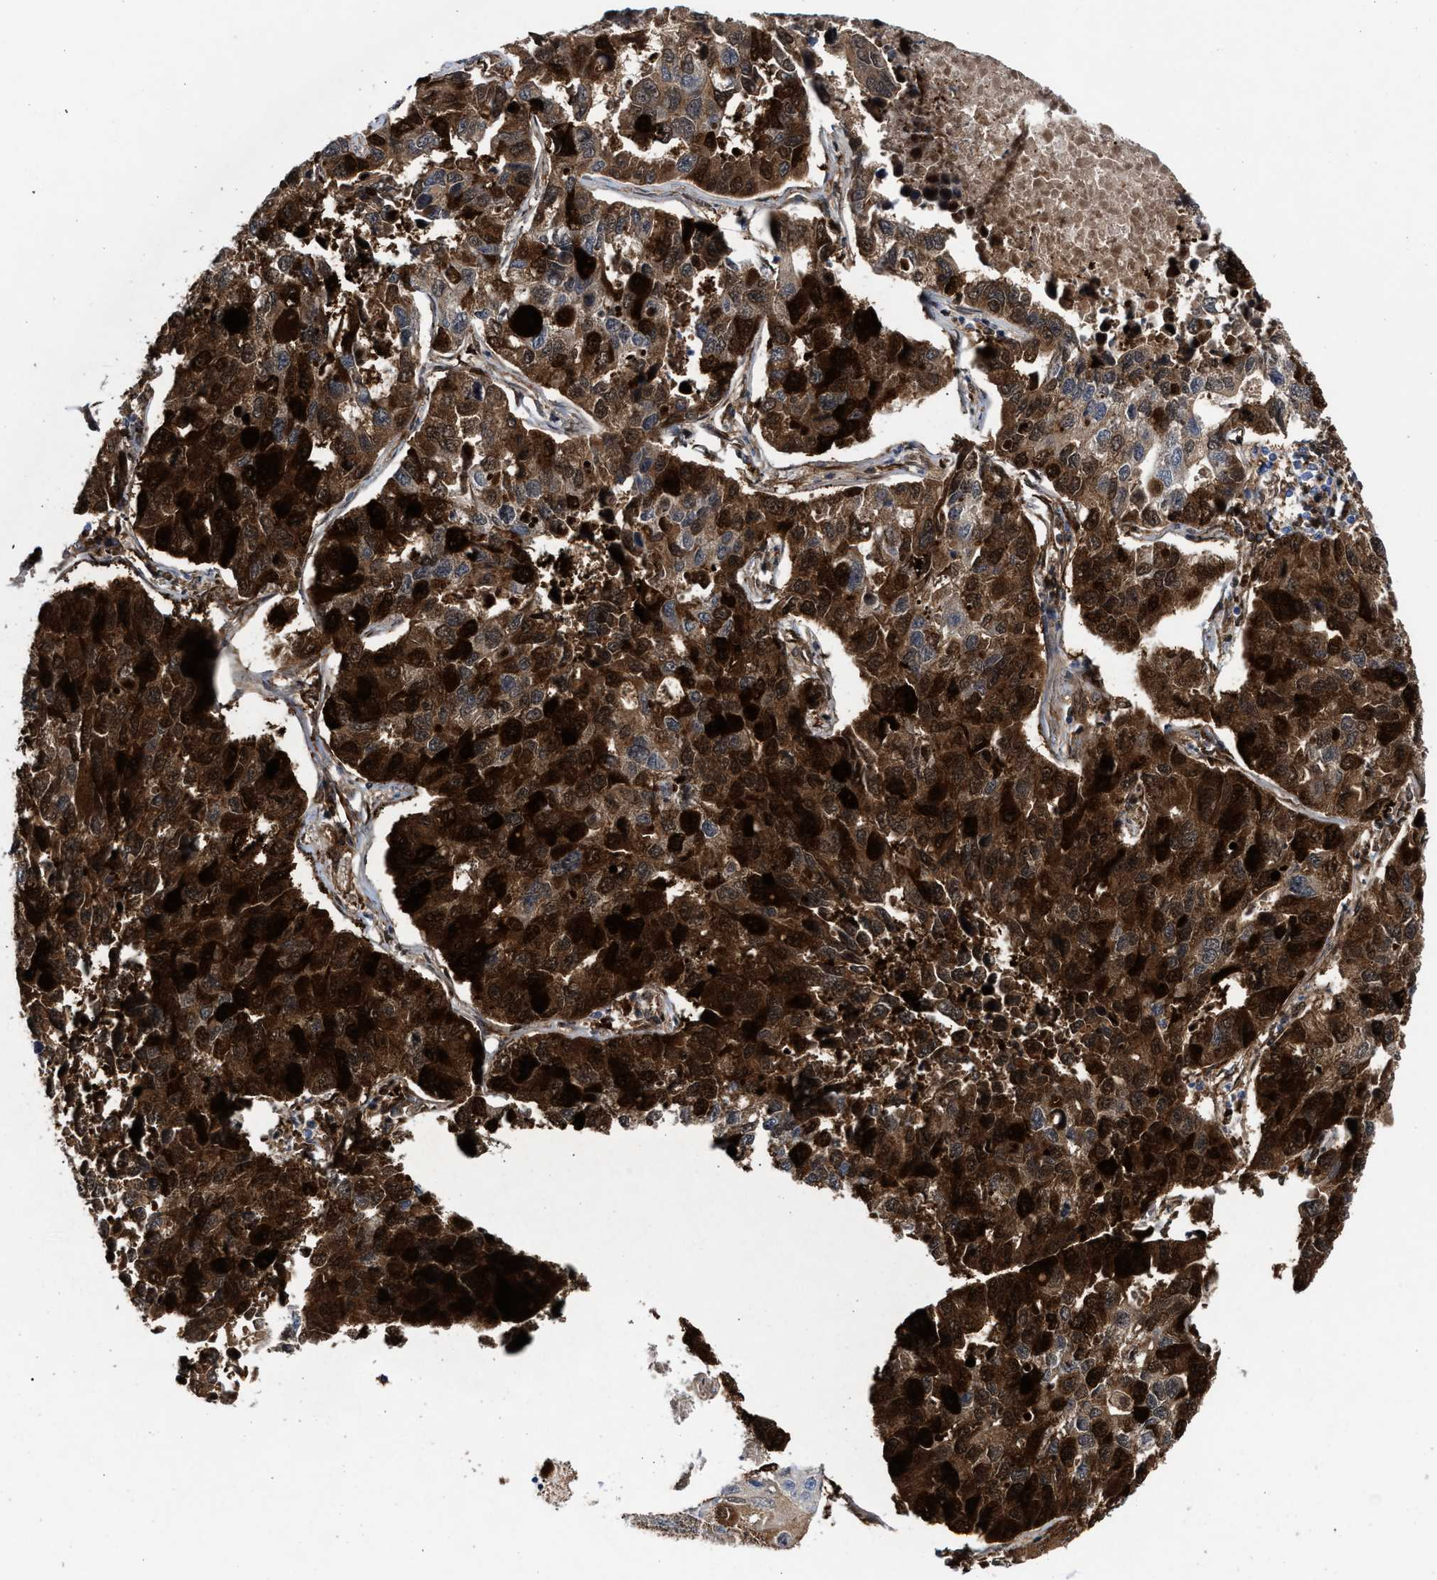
{"staining": {"intensity": "strong", "quantity": ">75%", "location": "cytoplasmic/membranous,nuclear"}, "tissue": "lung cancer", "cell_type": "Tumor cells", "image_type": "cancer", "snomed": [{"axis": "morphology", "description": "Adenocarcinoma, NOS"}, {"axis": "topography", "description": "Lung"}], "caption": "Human lung cancer stained with a protein marker demonstrates strong staining in tumor cells.", "gene": "TP53I3", "patient": {"sex": "male", "age": 64}}